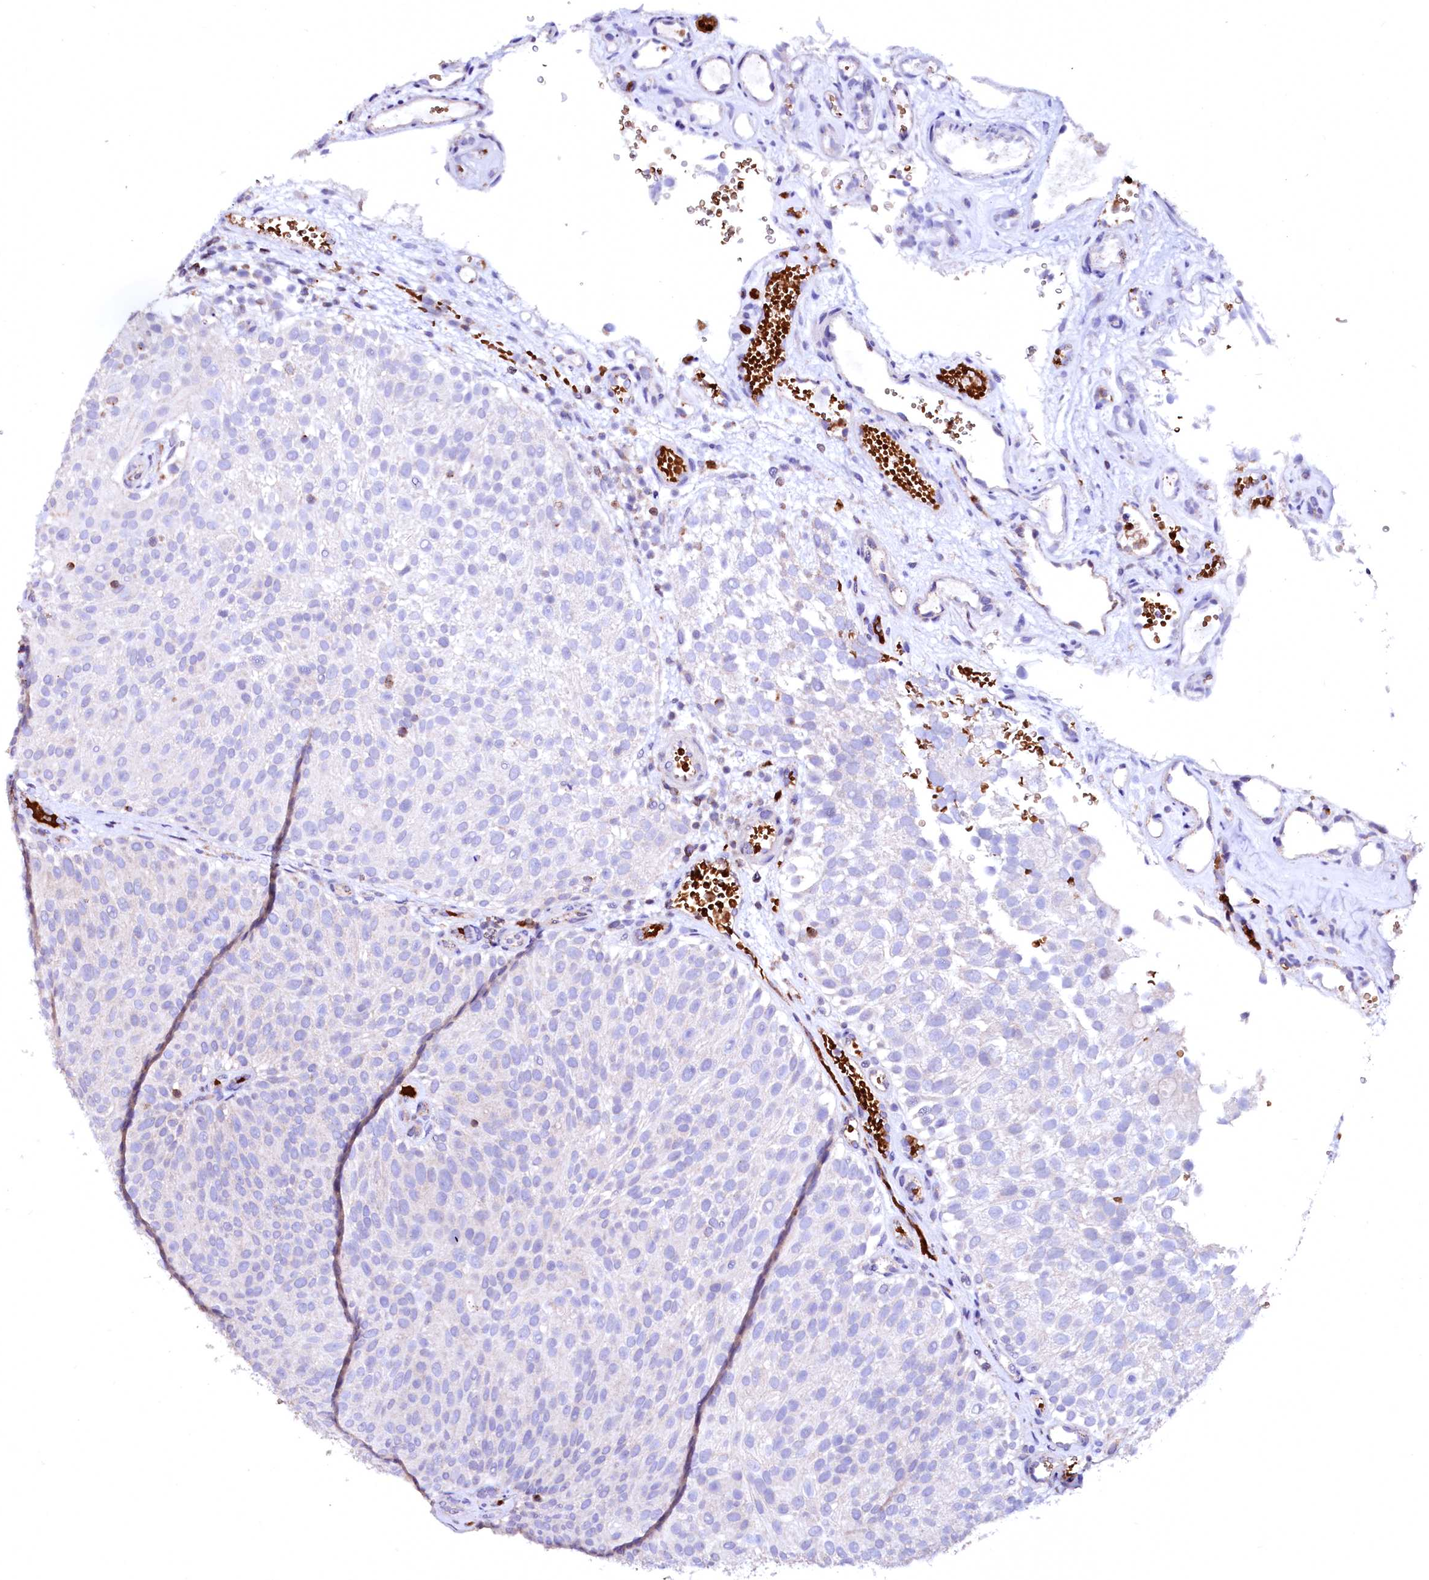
{"staining": {"intensity": "negative", "quantity": "none", "location": "none"}, "tissue": "urothelial cancer", "cell_type": "Tumor cells", "image_type": "cancer", "snomed": [{"axis": "morphology", "description": "Urothelial carcinoma, Low grade"}, {"axis": "topography", "description": "Urinary bladder"}], "caption": "Immunohistochemistry of human urothelial cancer shows no expression in tumor cells.", "gene": "RAB27A", "patient": {"sex": "male", "age": 78}}